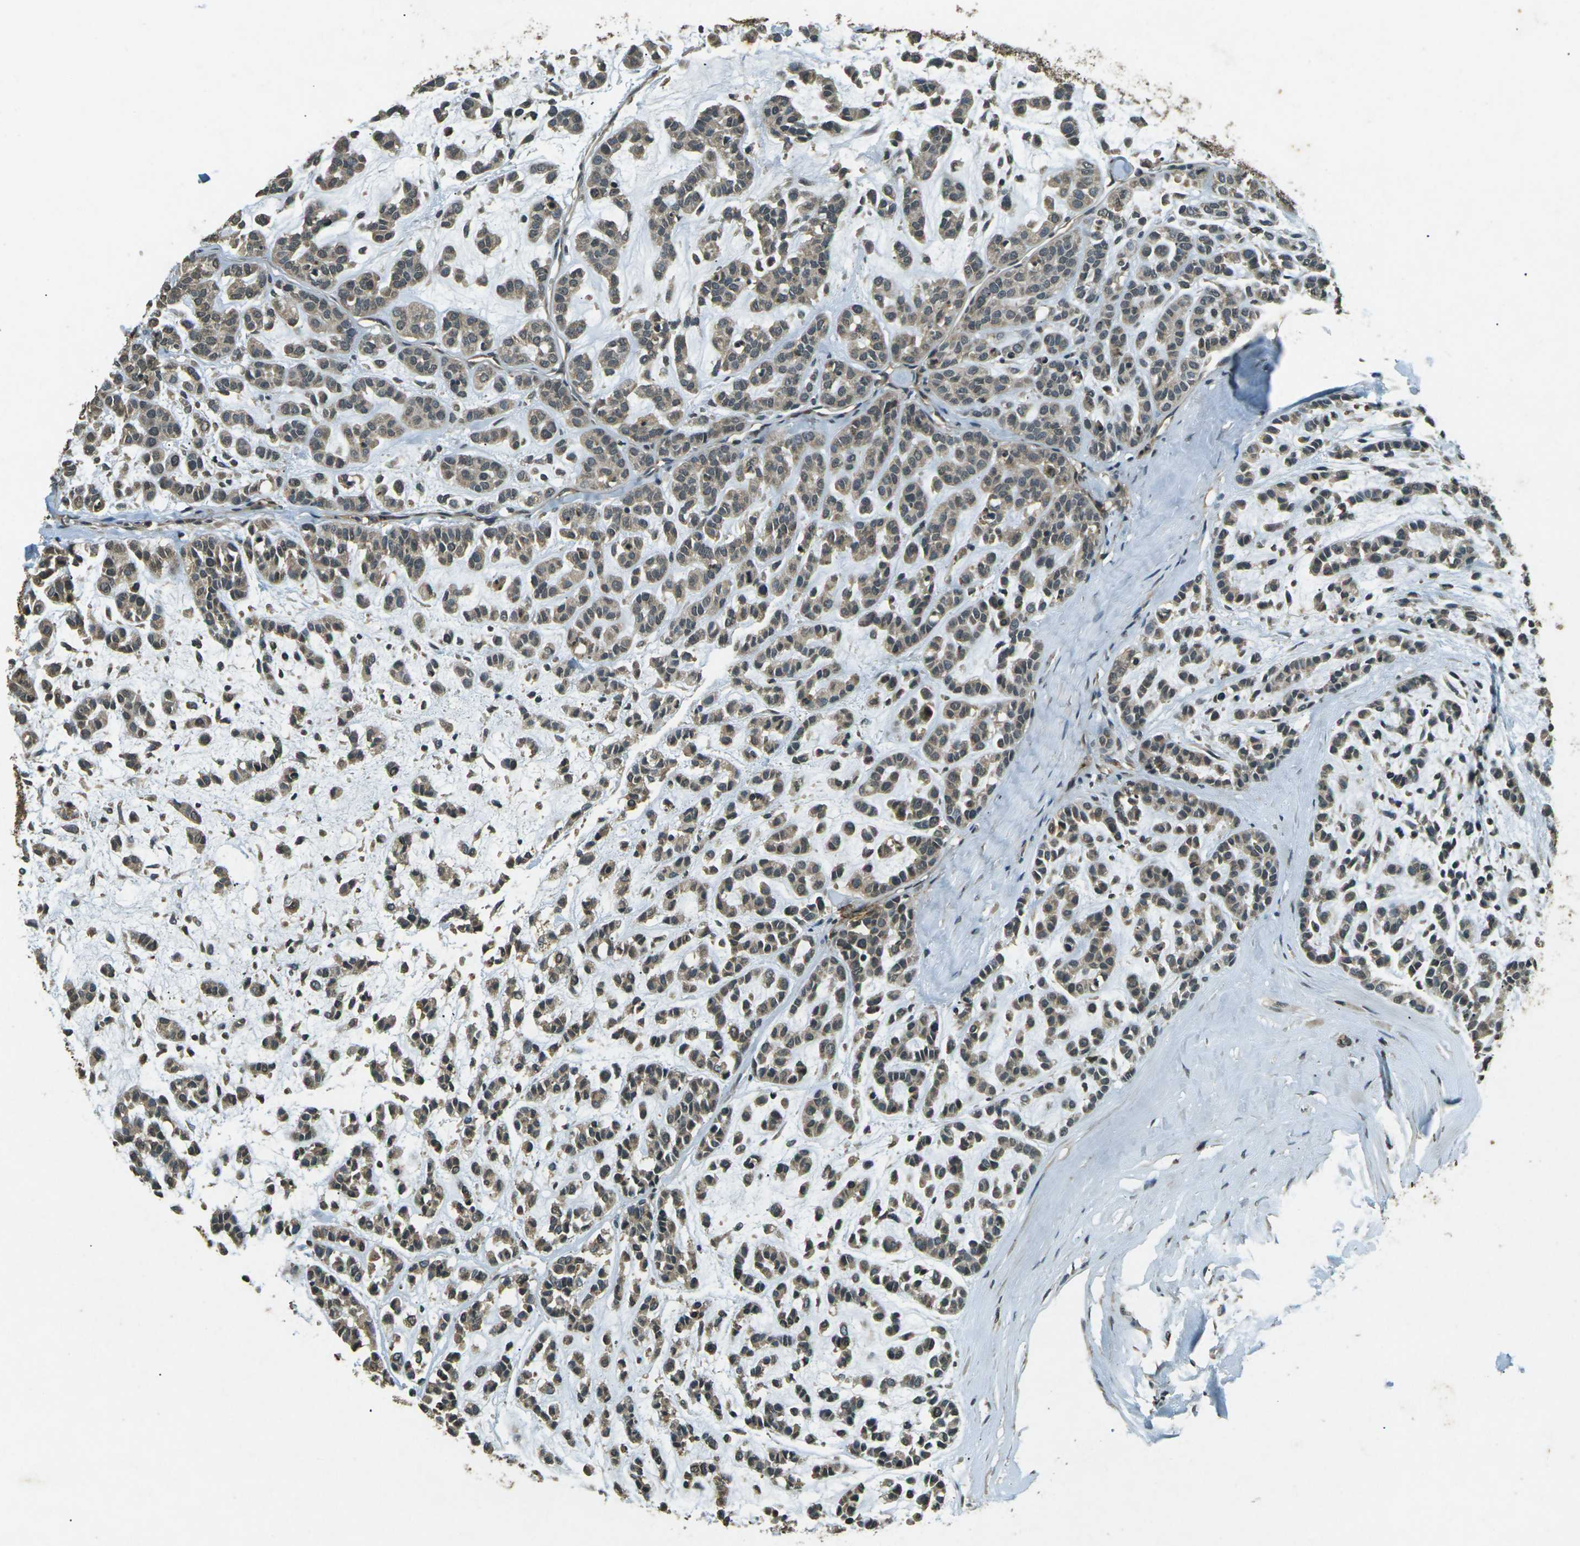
{"staining": {"intensity": "weak", "quantity": ">75%", "location": "cytoplasmic/membranous"}, "tissue": "head and neck cancer", "cell_type": "Tumor cells", "image_type": "cancer", "snomed": [{"axis": "morphology", "description": "Adenocarcinoma, NOS"}, {"axis": "morphology", "description": "Adenoma, NOS"}, {"axis": "topography", "description": "Head-Neck"}], "caption": "There is low levels of weak cytoplasmic/membranous staining in tumor cells of head and neck cancer, as demonstrated by immunohistochemical staining (brown color).", "gene": "PDE2A", "patient": {"sex": "female", "age": 55}}